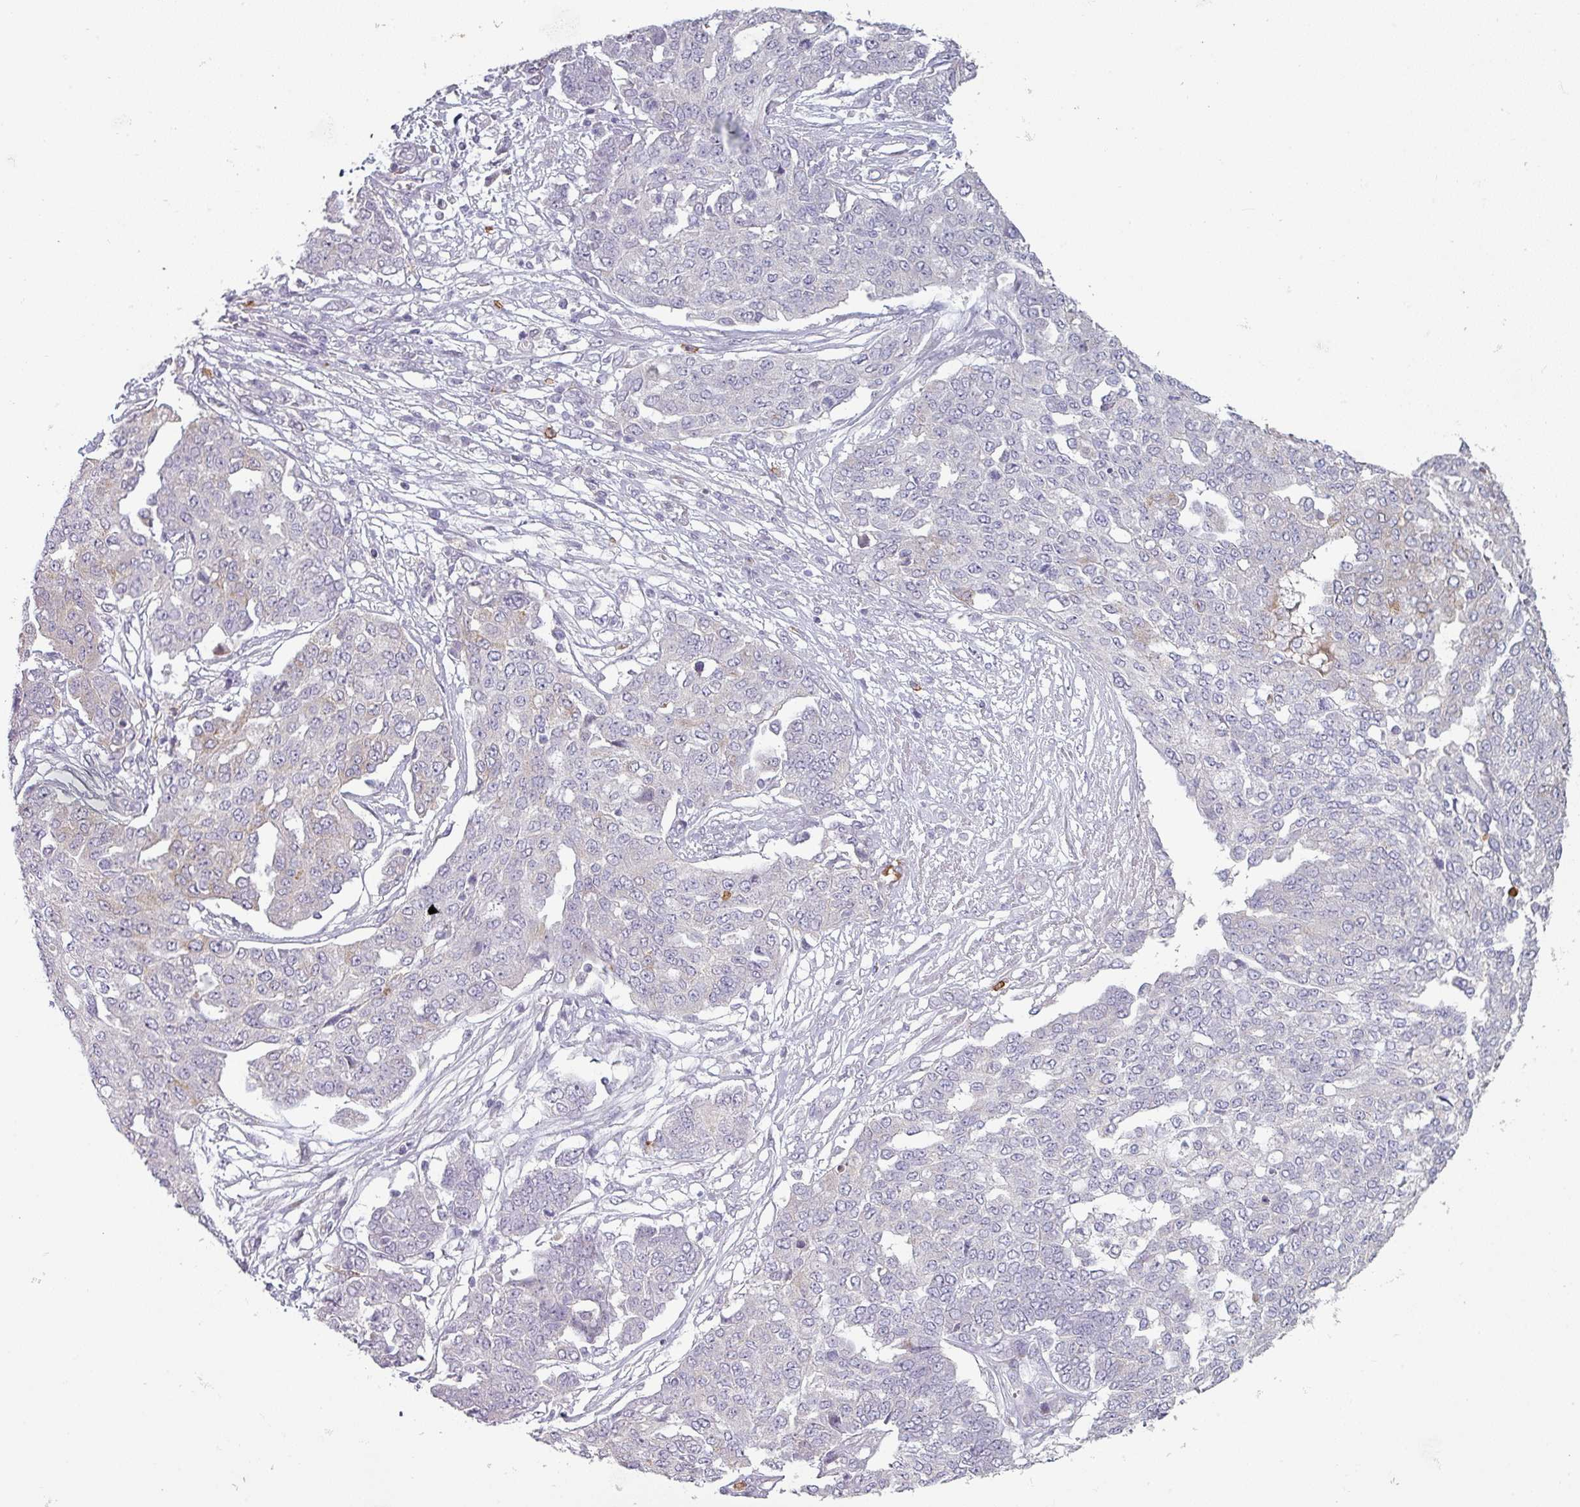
{"staining": {"intensity": "weak", "quantity": "25%-75%", "location": "cytoplasmic/membranous"}, "tissue": "ovarian cancer", "cell_type": "Tumor cells", "image_type": "cancer", "snomed": [{"axis": "morphology", "description": "Cystadenocarcinoma, serous, NOS"}, {"axis": "topography", "description": "Soft tissue"}, {"axis": "topography", "description": "Ovary"}], "caption": "Weak cytoplasmic/membranous positivity for a protein is identified in about 25%-75% of tumor cells of ovarian cancer (serous cystadenocarcinoma) using immunohistochemistry.", "gene": "MAGEC3", "patient": {"sex": "female", "age": 57}}